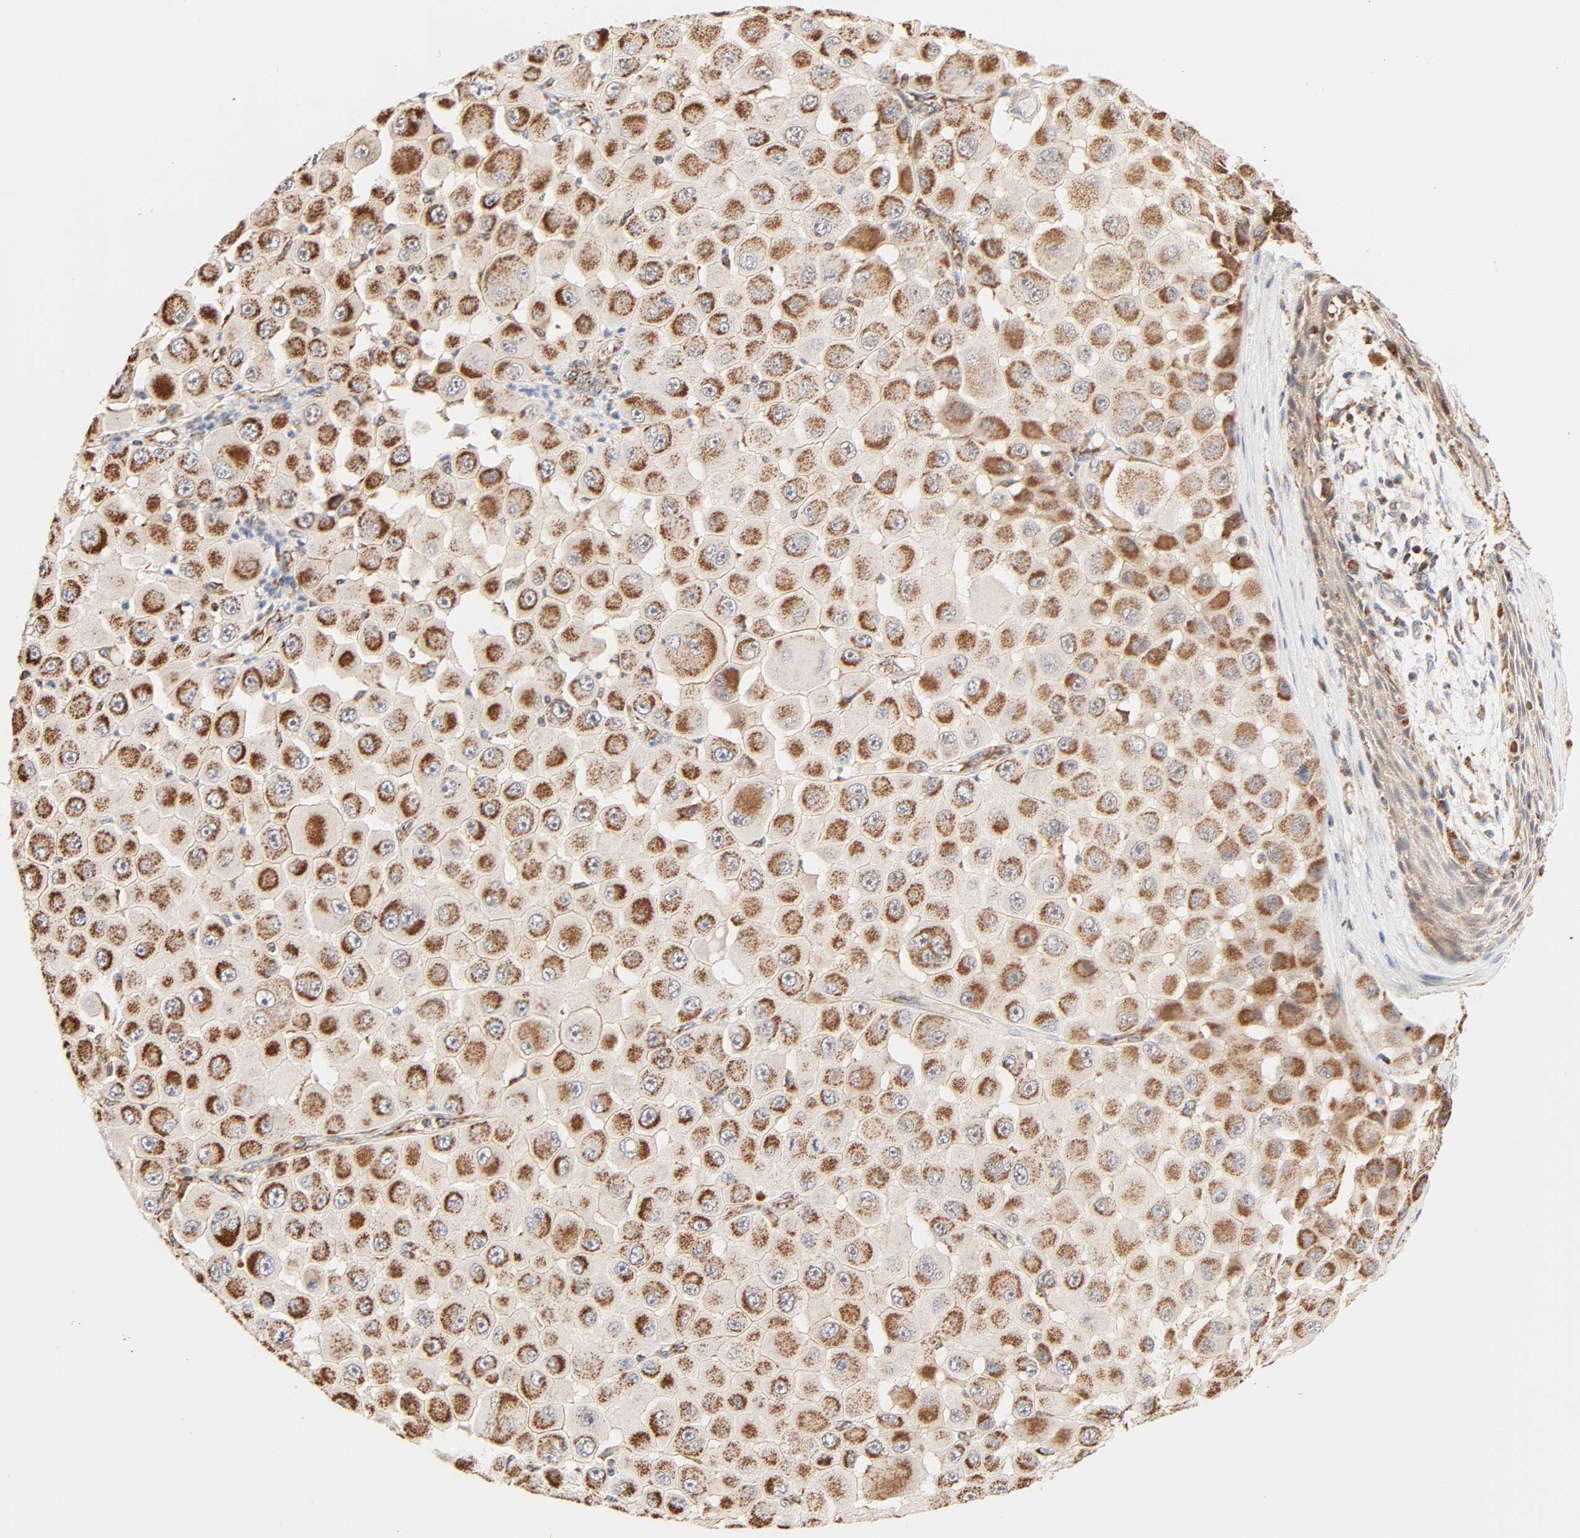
{"staining": {"intensity": "strong", "quantity": ">75%", "location": "cytoplasmic/membranous"}, "tissue": "melanoma", "cell_type": "Tumor cells", "image_type": "cancer", "snomed": [{"axis": "morphology", "description": "Malignant melanoma, NOS"}, {"axis": "topography", "description": "Skin"}], "caption": "Melanoma tissue demonstrates strong cytoplasmic/membranous staining in about >75% of tumor cells", "gene": "ZMAT5", "patient": {"sex": "female", "age": 81}}